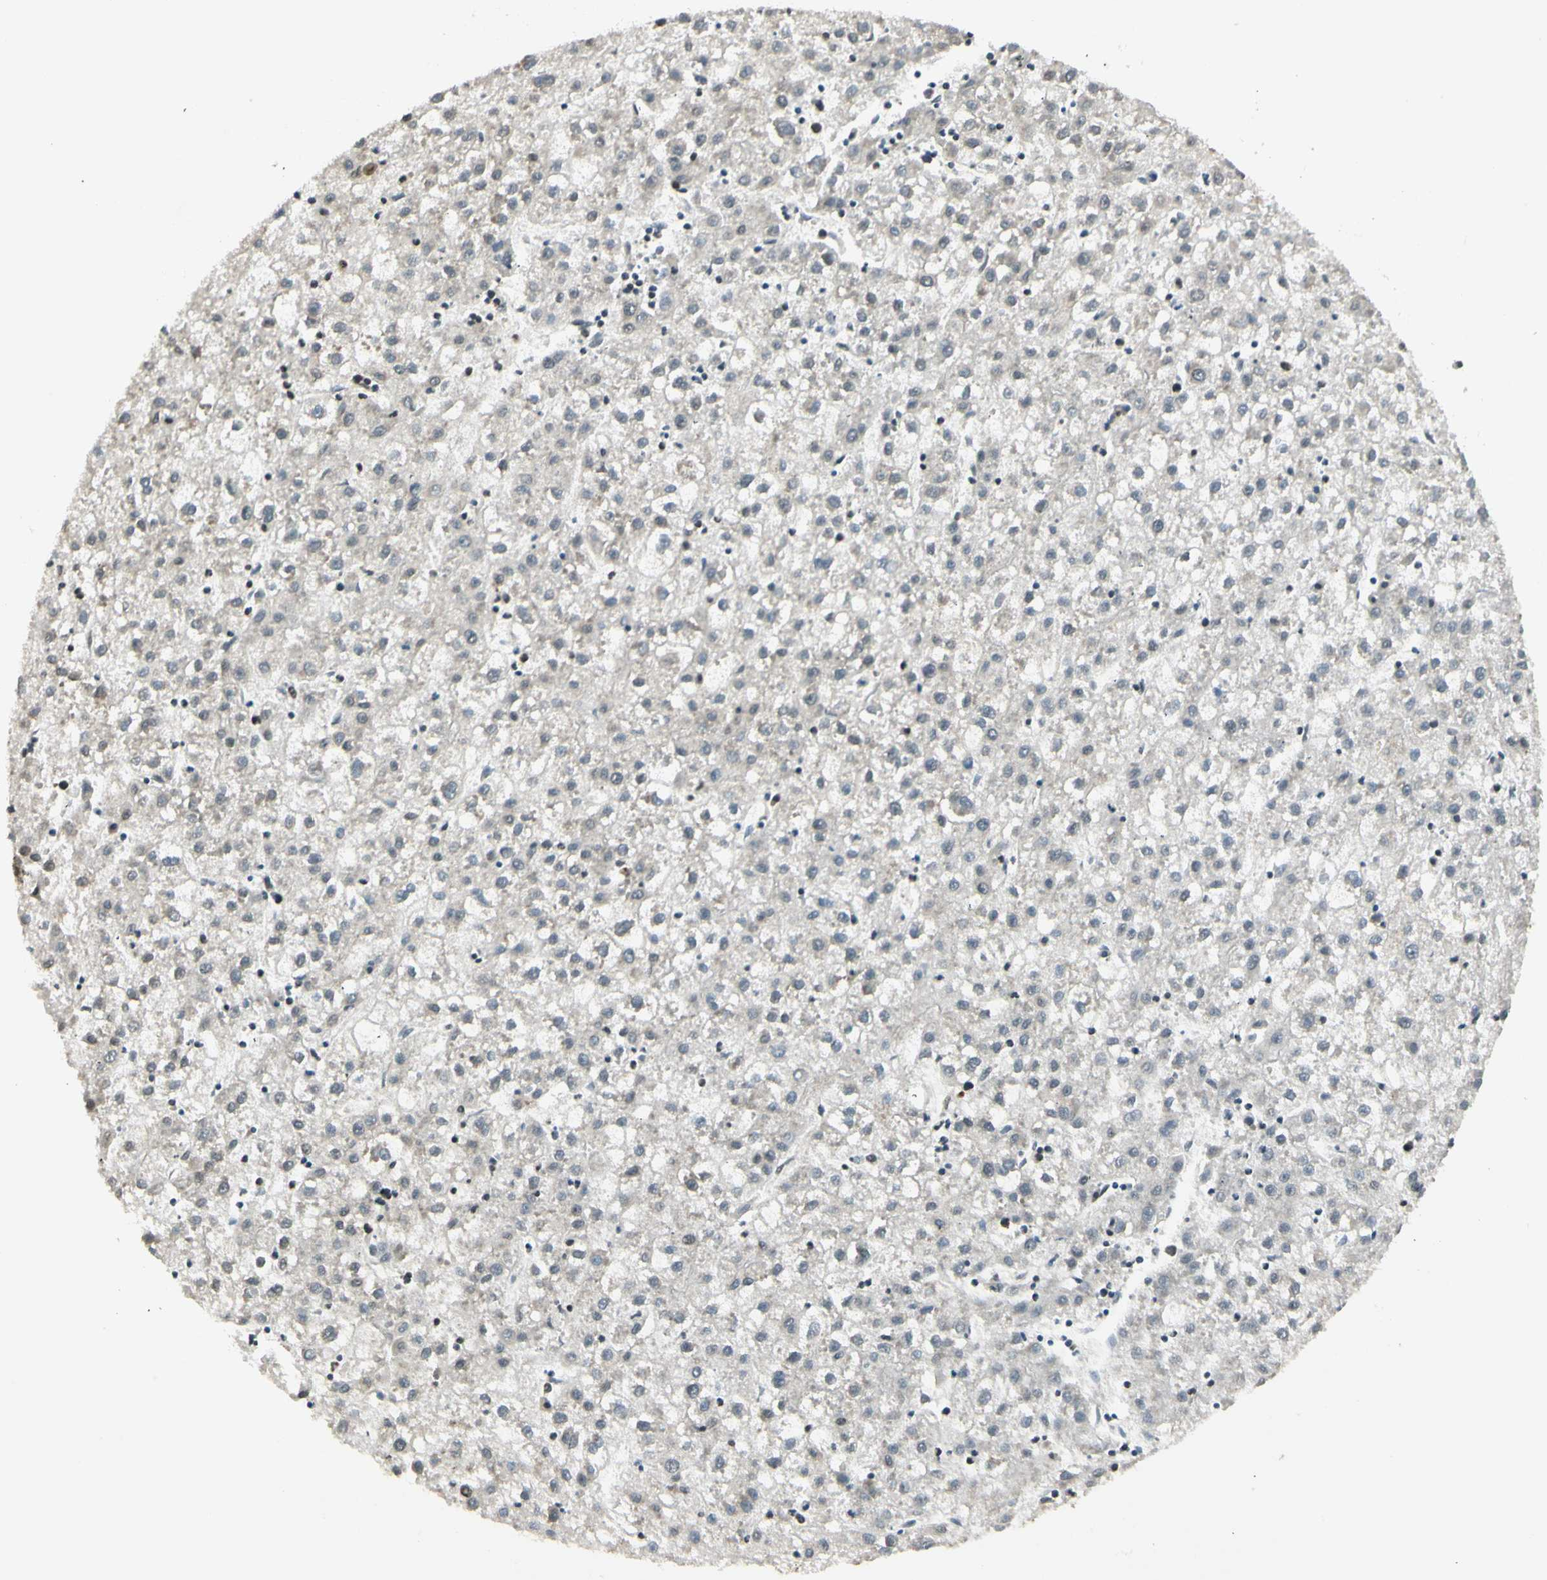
{"staining": {"intensity": "negative", "quantity": "none", "location": "none"}, "tissue": "liver cancer", "cell_type": "Tumor cells", "image_type": "cancer", "snomed": [{"axis": "morphology", "description": "Carcinoma, Hepatocellular, NOS"}, {"axis": "topography", "description": "Liver"}], "caption": "This is an immunohistochemistry image of human liver cancer (hepatocellular carcinoma). There is no expression in tumor cells.", "gene": "SMN2", "patient": {"sex": "male", "age": 72}}